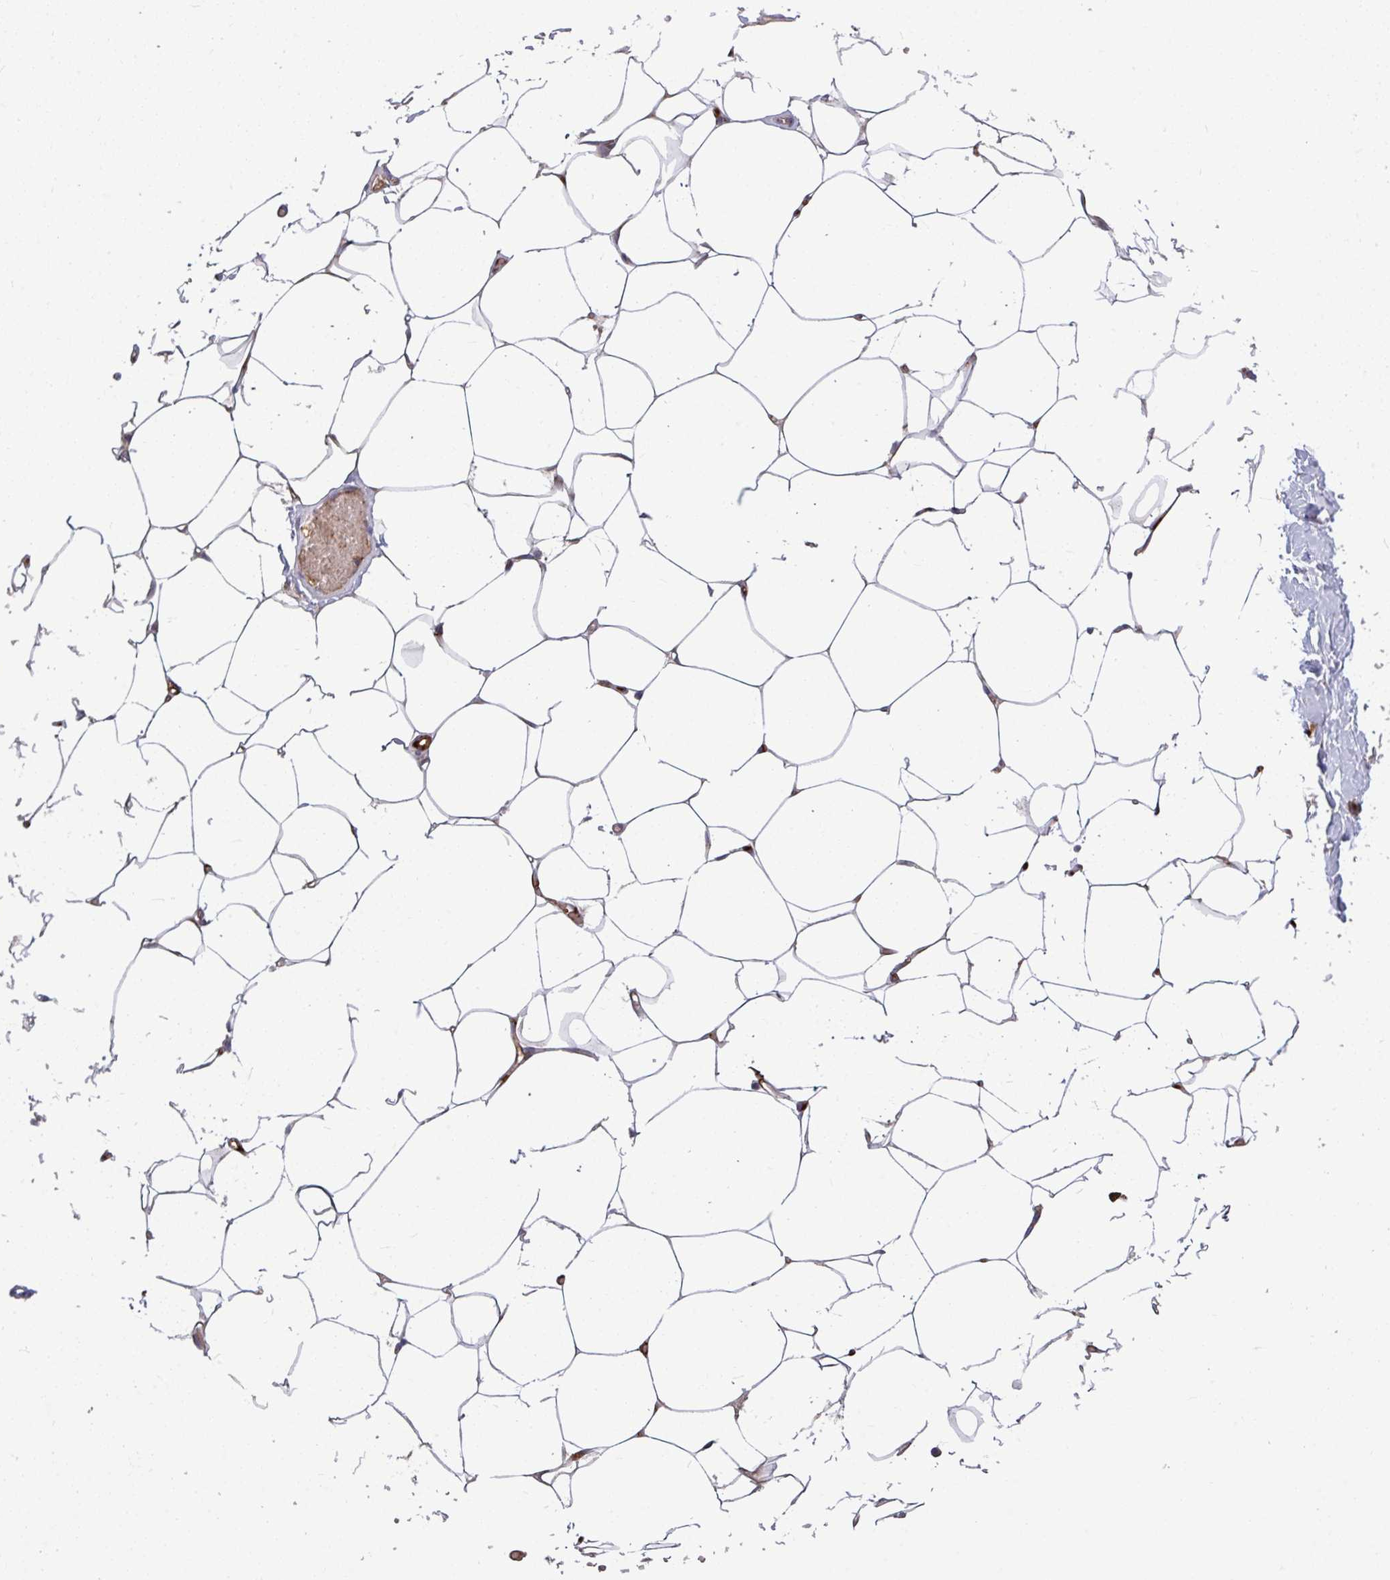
{"staining": {"intensity": "weak", "quantity": "<25%", "location": "cytoplasmic/membranous"}, "tissue": "breast", "cell_type": "Adipocytes", "image_type": "normal", "snomed": [{"axis": "morphology", "description": "Normal tissue, NOS"}, {"axis": "topography", "description": "Breast"}], "caption": "Immunohistochemical staining of normal human breast demonstrates no significant staining in adipocytes.", "gene": "LSM12", "patient": {"sex": "female", "age": 27}}